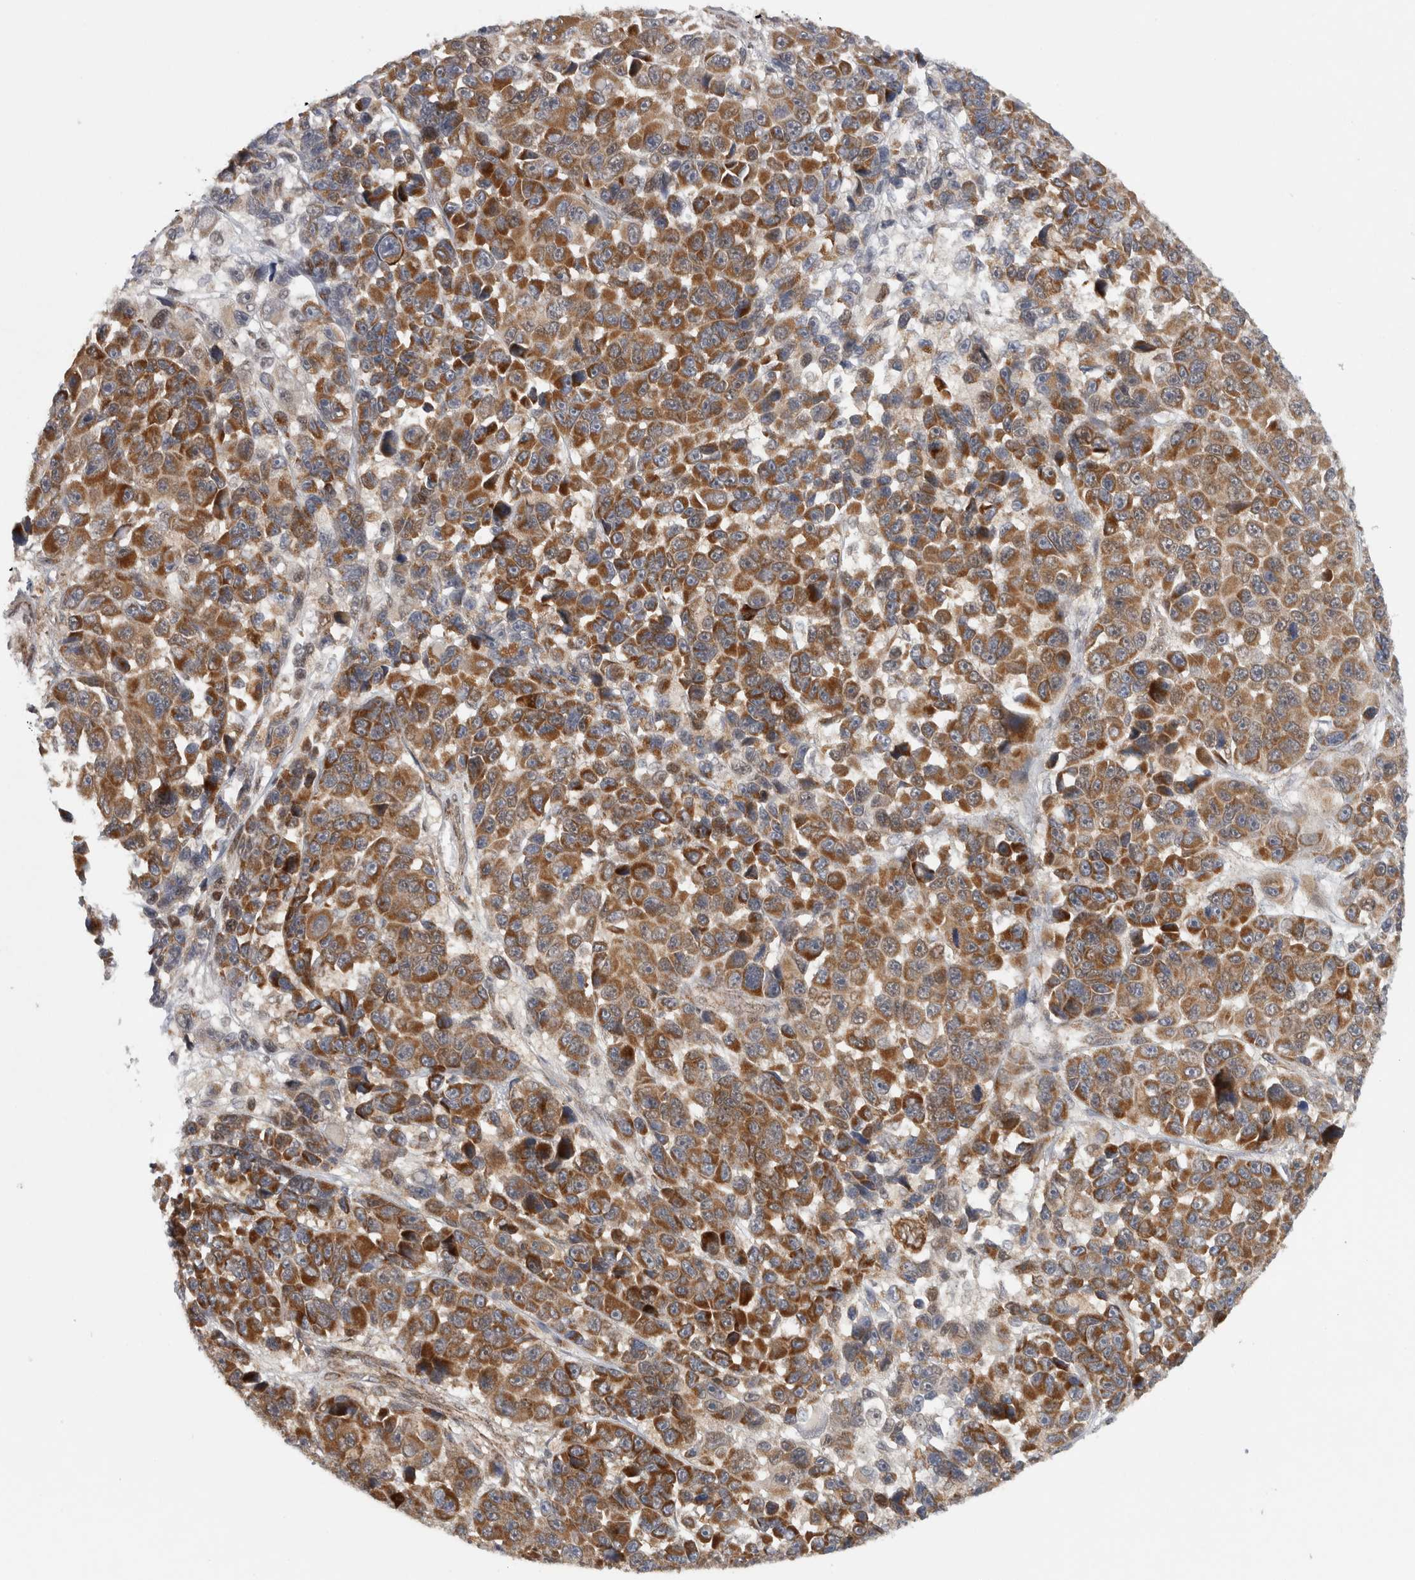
{"staining": {"intensity": "moderate", "quantity": ">75%", "location": "cytoplasmic/membranous"}, "tissue": "melanoma", "cell_type": "Tumor cells", "image_type": "cancer", "snomed": [{"axis": "morphology", "description": "Malignant melanoma, NOS"}, {"axis": "topography", "description": "Skin"}], "caption": "IHC staining of melanoma, which shows medium levels of moderate cytoplasmic/membranous expression in about >75% of tumor cells indicating moderate cytoplasmic/membranous protein staining. The staining was performed using DAB (3,3'-diaminobenzidine) (brown) for protein detection and nuclei were counterstained in hematoxylin (blue).", "gene": "KDM8", "patient": {"sex": "male", "age": 53}}